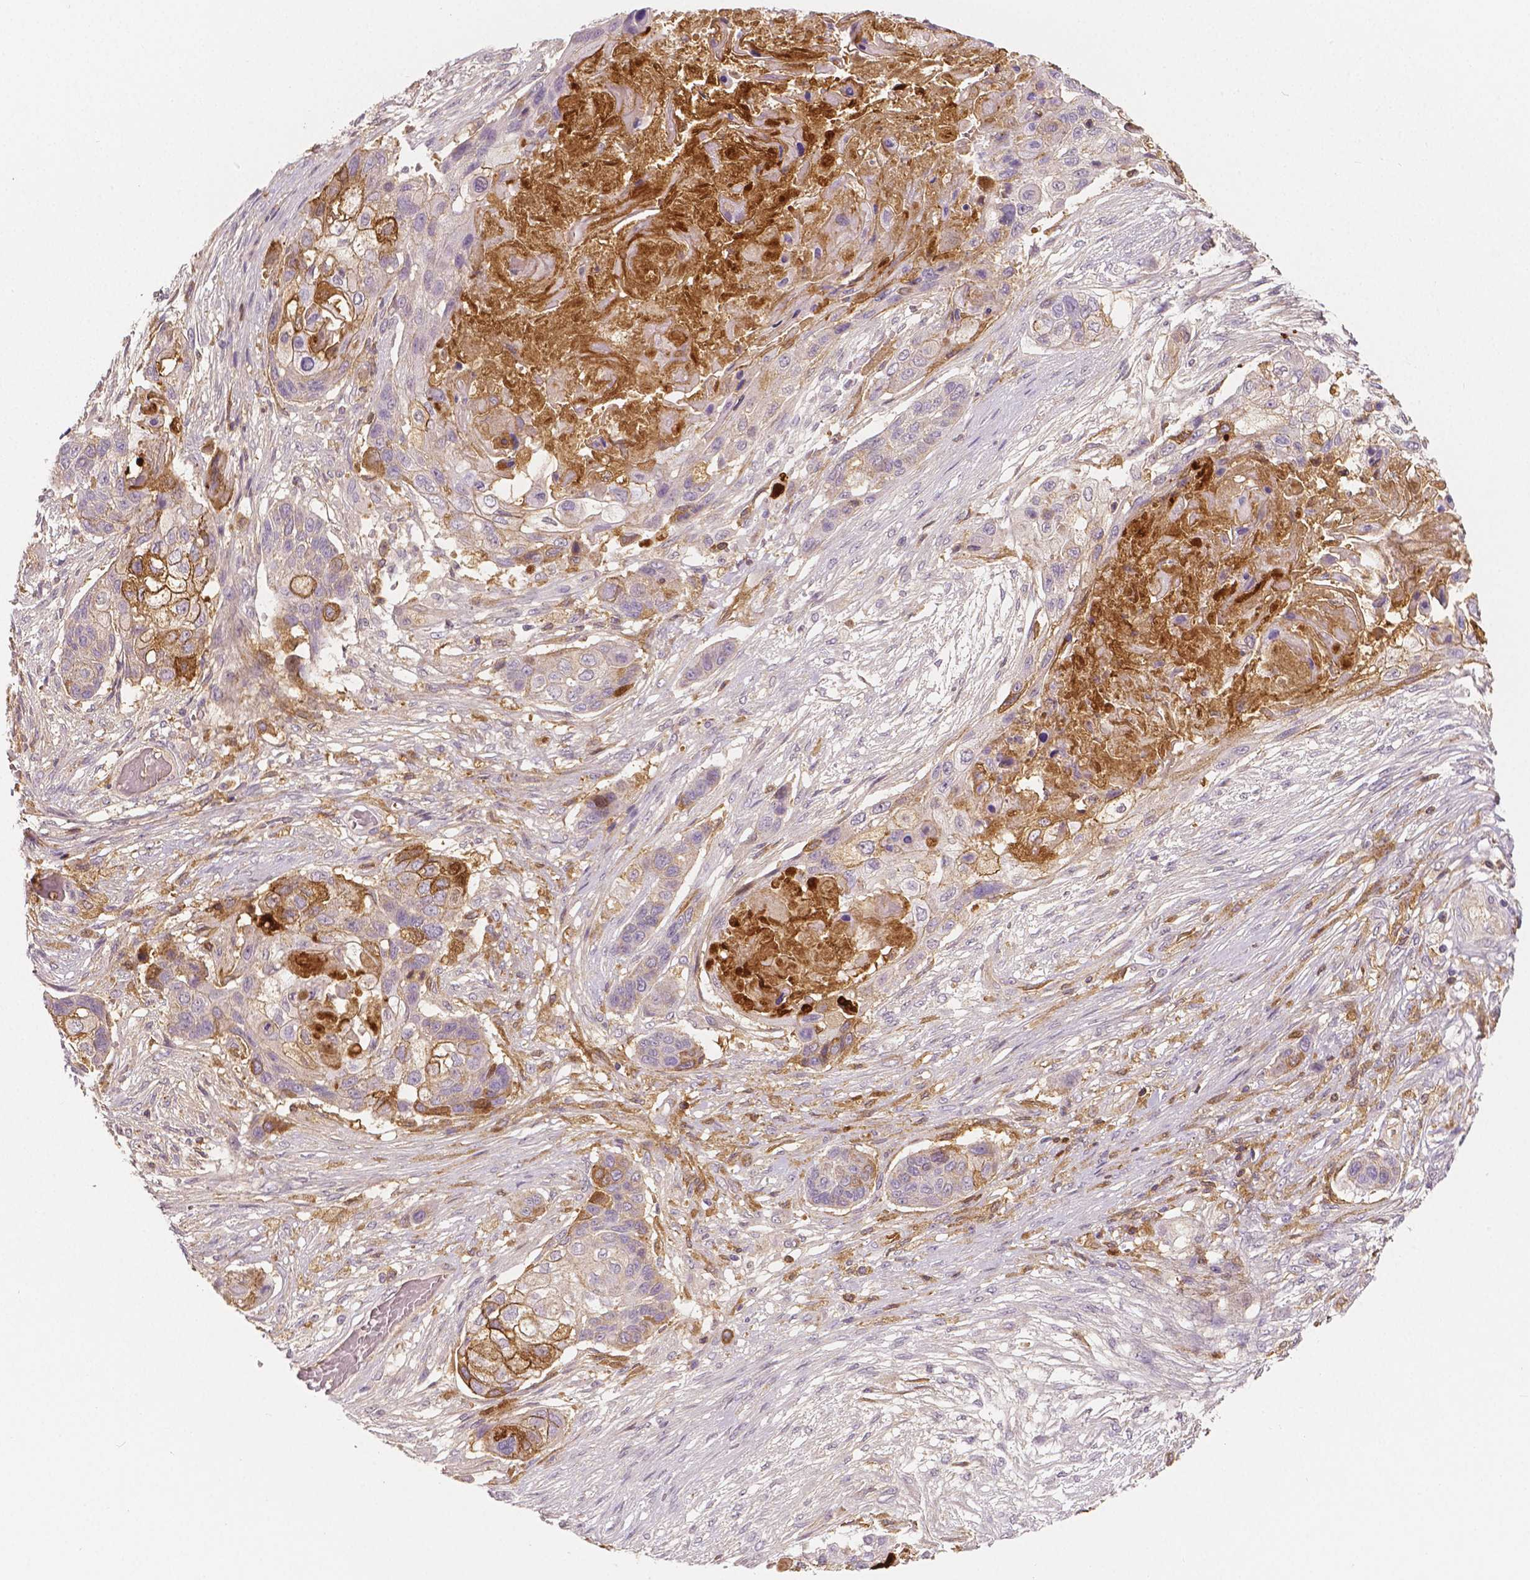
{"staining": {"intensity": "moderate", "quantity": "<25%", "location": "cytoplasmic/membranous"}, "tissue": "lung cancer", "cell_type": "Tumor cells", "image_type": "cancer", "snomed": [{"axis": "morphology", "description": "Squamous cell carcinoma, NOS"}, {"axis": "topography", "description": "Lung"}], "caption": "Protein expression analysis of human lung cancer (squamous cell carcinoma) reveals moderate cytoplasmic/membranous positivity in approximately <25% of tumor cells. (DAB (3,3'-diaminobenzidine) = brown stain, brightfield microscopy at high magnification).", "gene": "APOA4", "patient": {"sex": "male", "age": 69}}